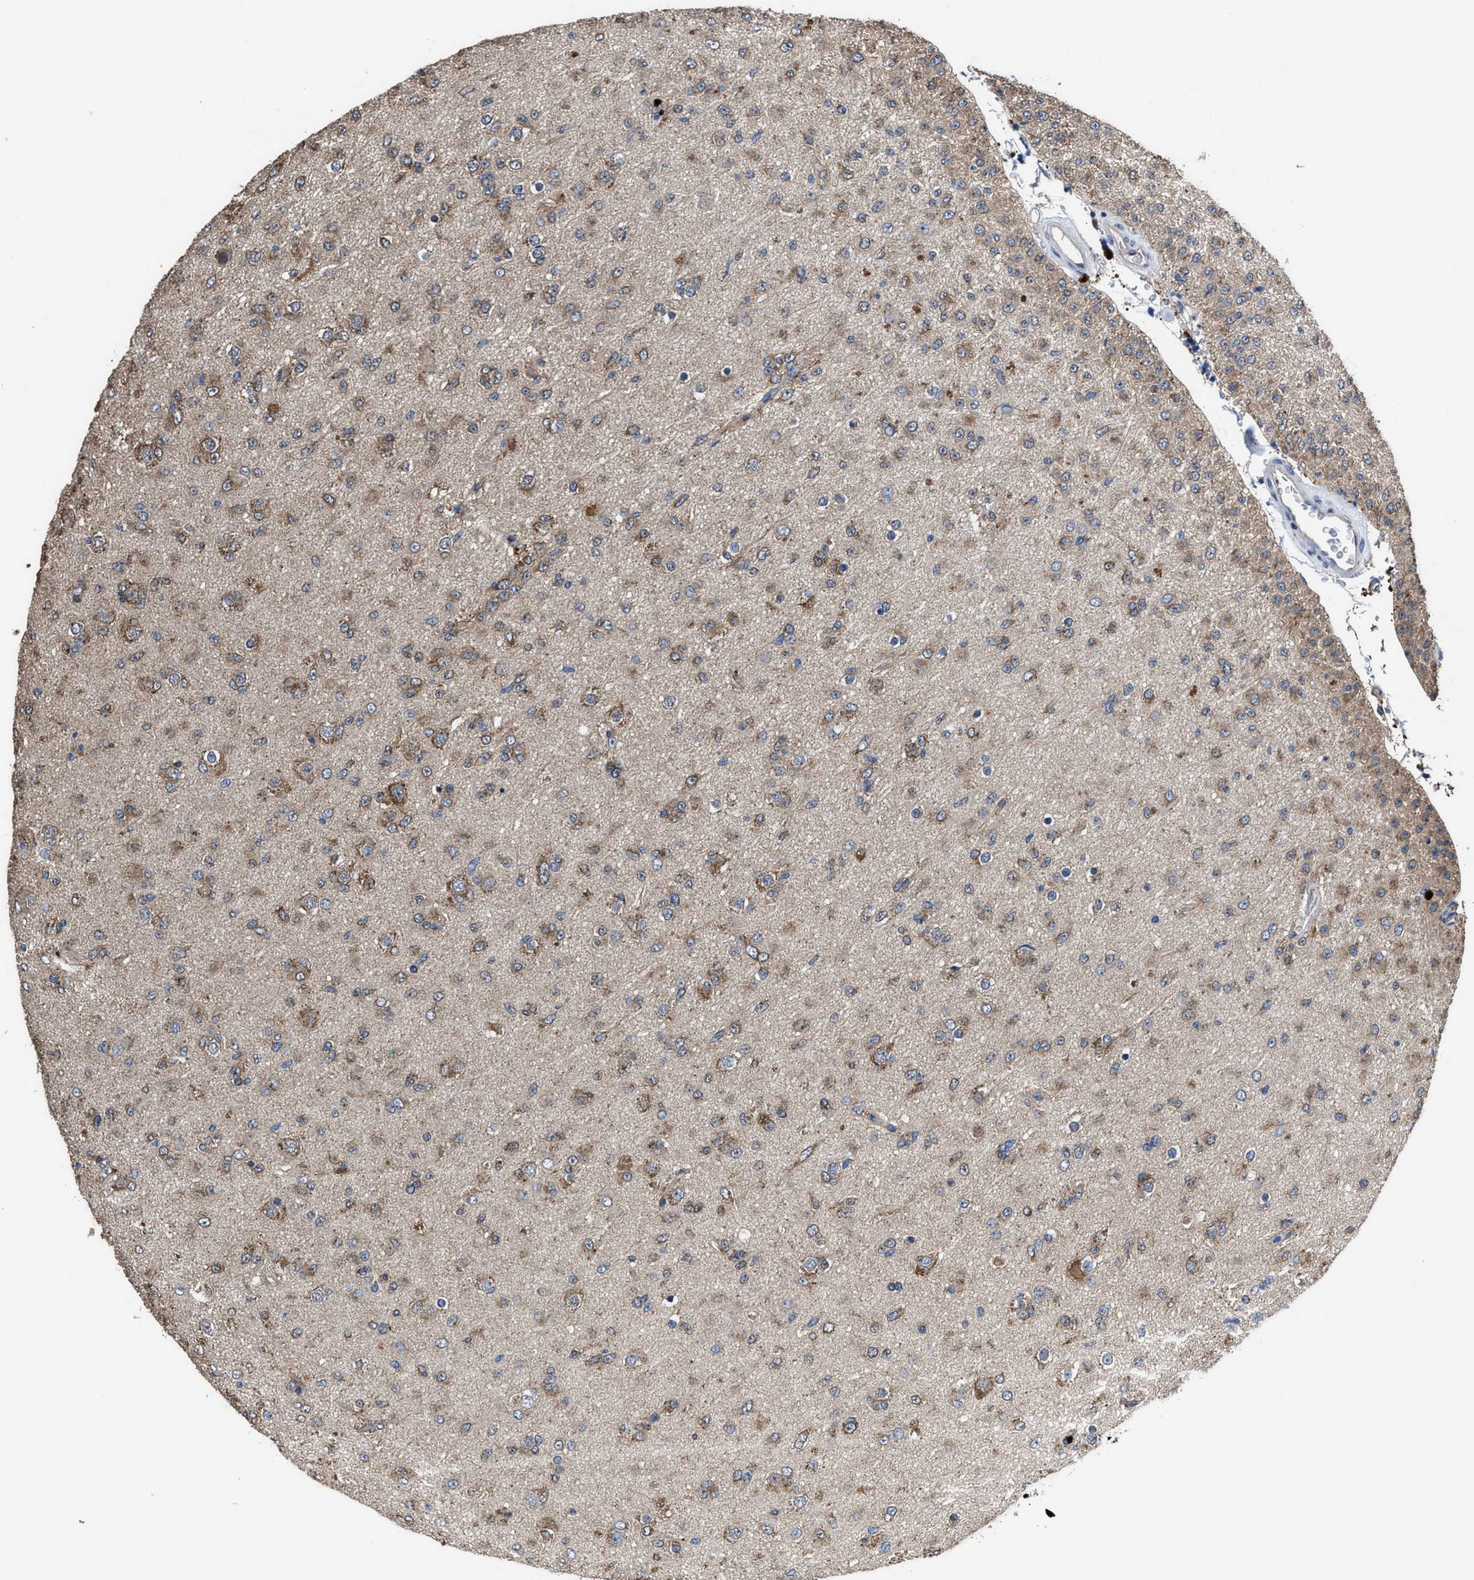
{"staining": {"intensity": "moderate", "quantity": "25%-75%", "location": "cytoplasmic/membranous"}, "tissue": "glioma", "cell_type": "Tumor cells", "image_type": "cancer", "snomed": [{"axis": "morphology", "description": "Glioma, malignant, Low grade"}, {"axis": "topography", "description": "Brain"}], "caption": "This photomicrograph displays immunohistochemistry (IHC) staining of human low-grade glioma (malignant), with medium moderate cytoplasmic/membranous positivity in about 25%-75% of tumor cells.", "gene": "IDNK", "patient": {"sex": "male", "age": 65}}